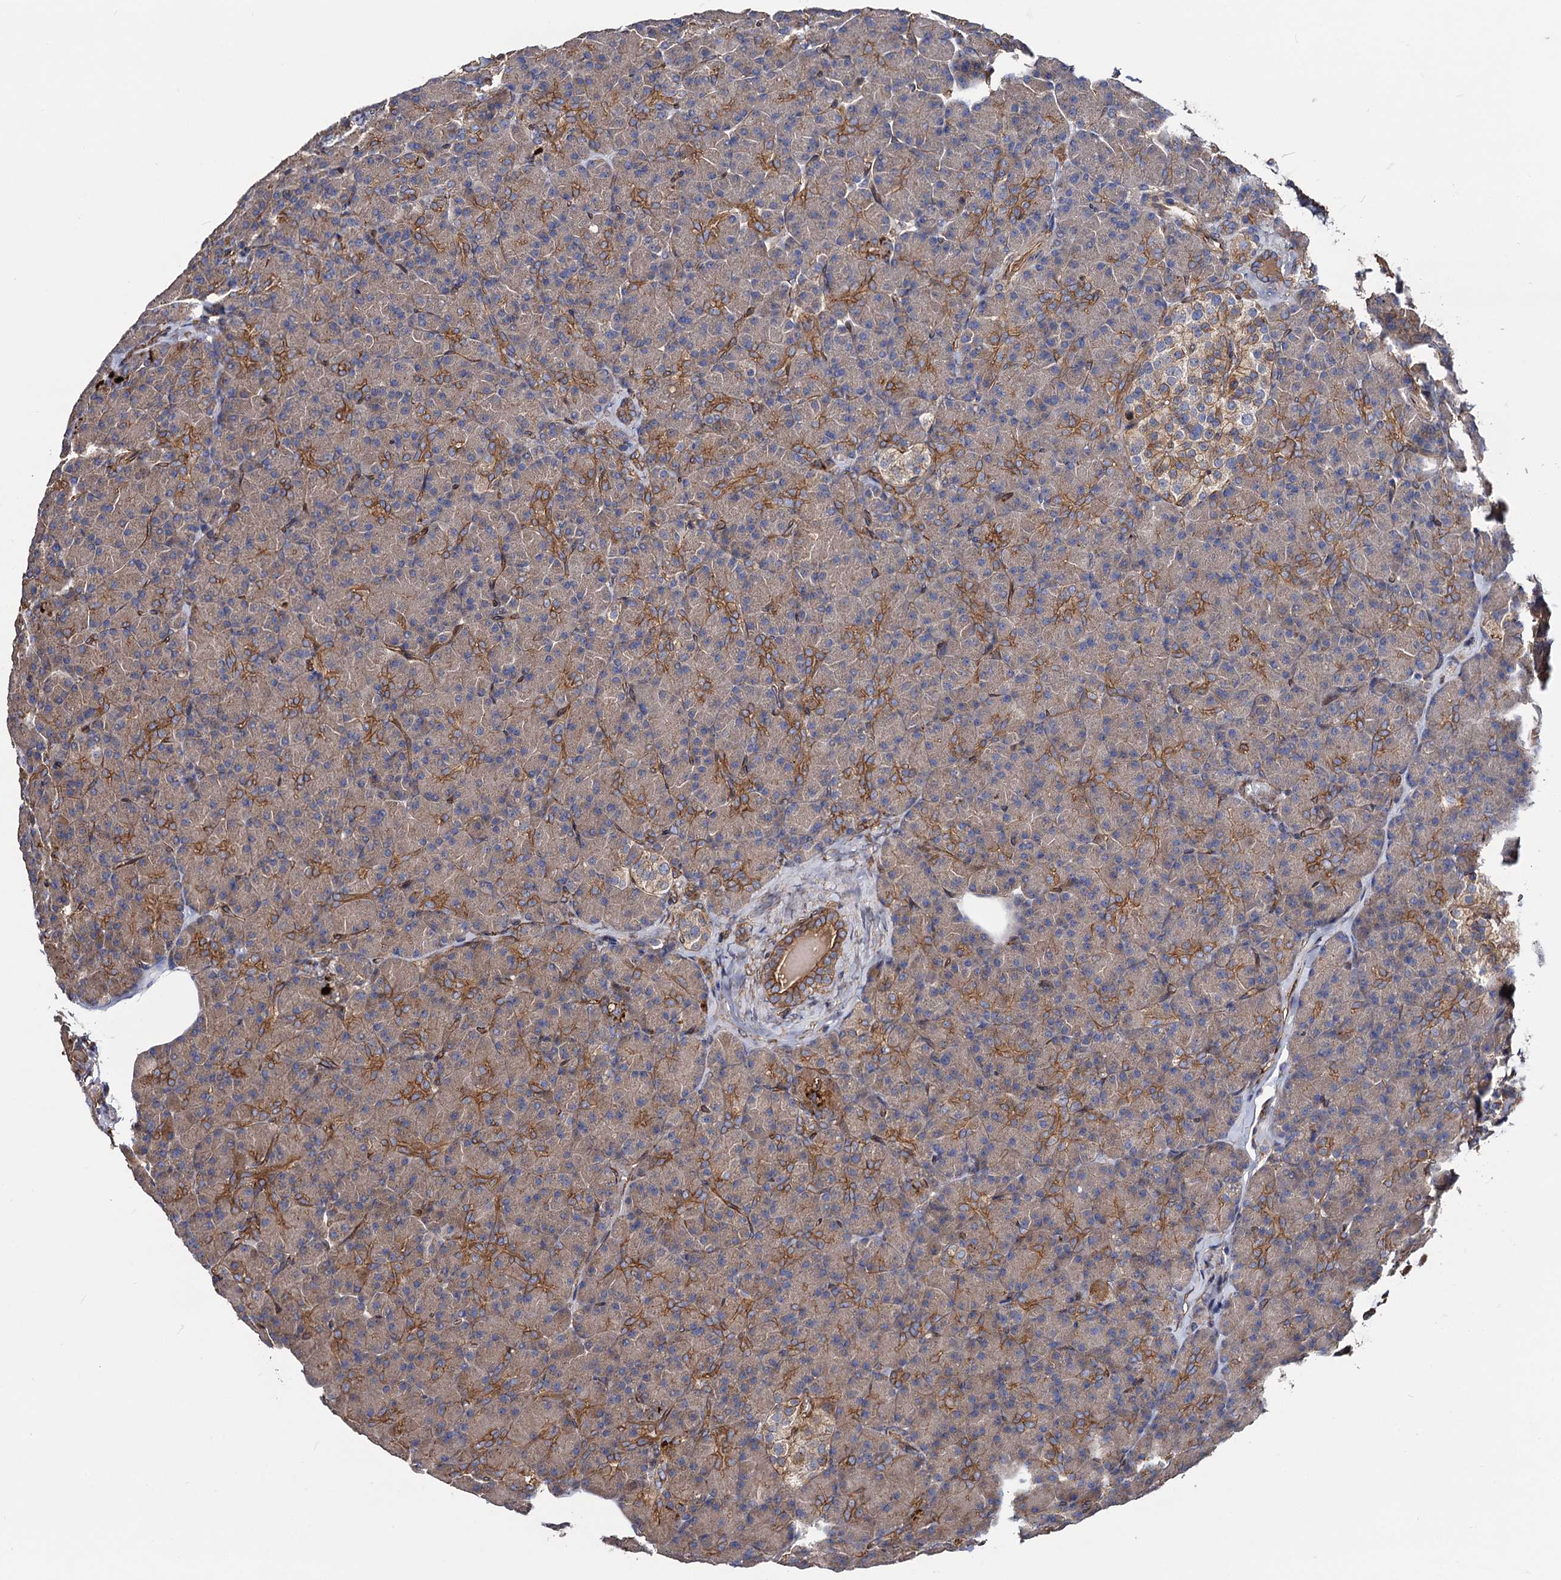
{"staining": {"intensity": "moderate", "quantity": "25%-75%", "location": "cytoplasmic/membranous"}, "tissue": "pancreas", "cell_type": "Exocrine glandular cells", "image_type": "normal", "snomed": [{"axis": "morphology", "description": "Normal tissue, NOS"}, {"axis": "topography", "description": "Pancreas"}], "caption": "Moderate cytoplasmic/membranous expression for a protein is identified in about 25%-75% of exocrine glandular cells of benign pancreas using immunohistochemistry (IHC).", "gene": "CIP2A", "patient": {"sex": "female", "age": 43}}